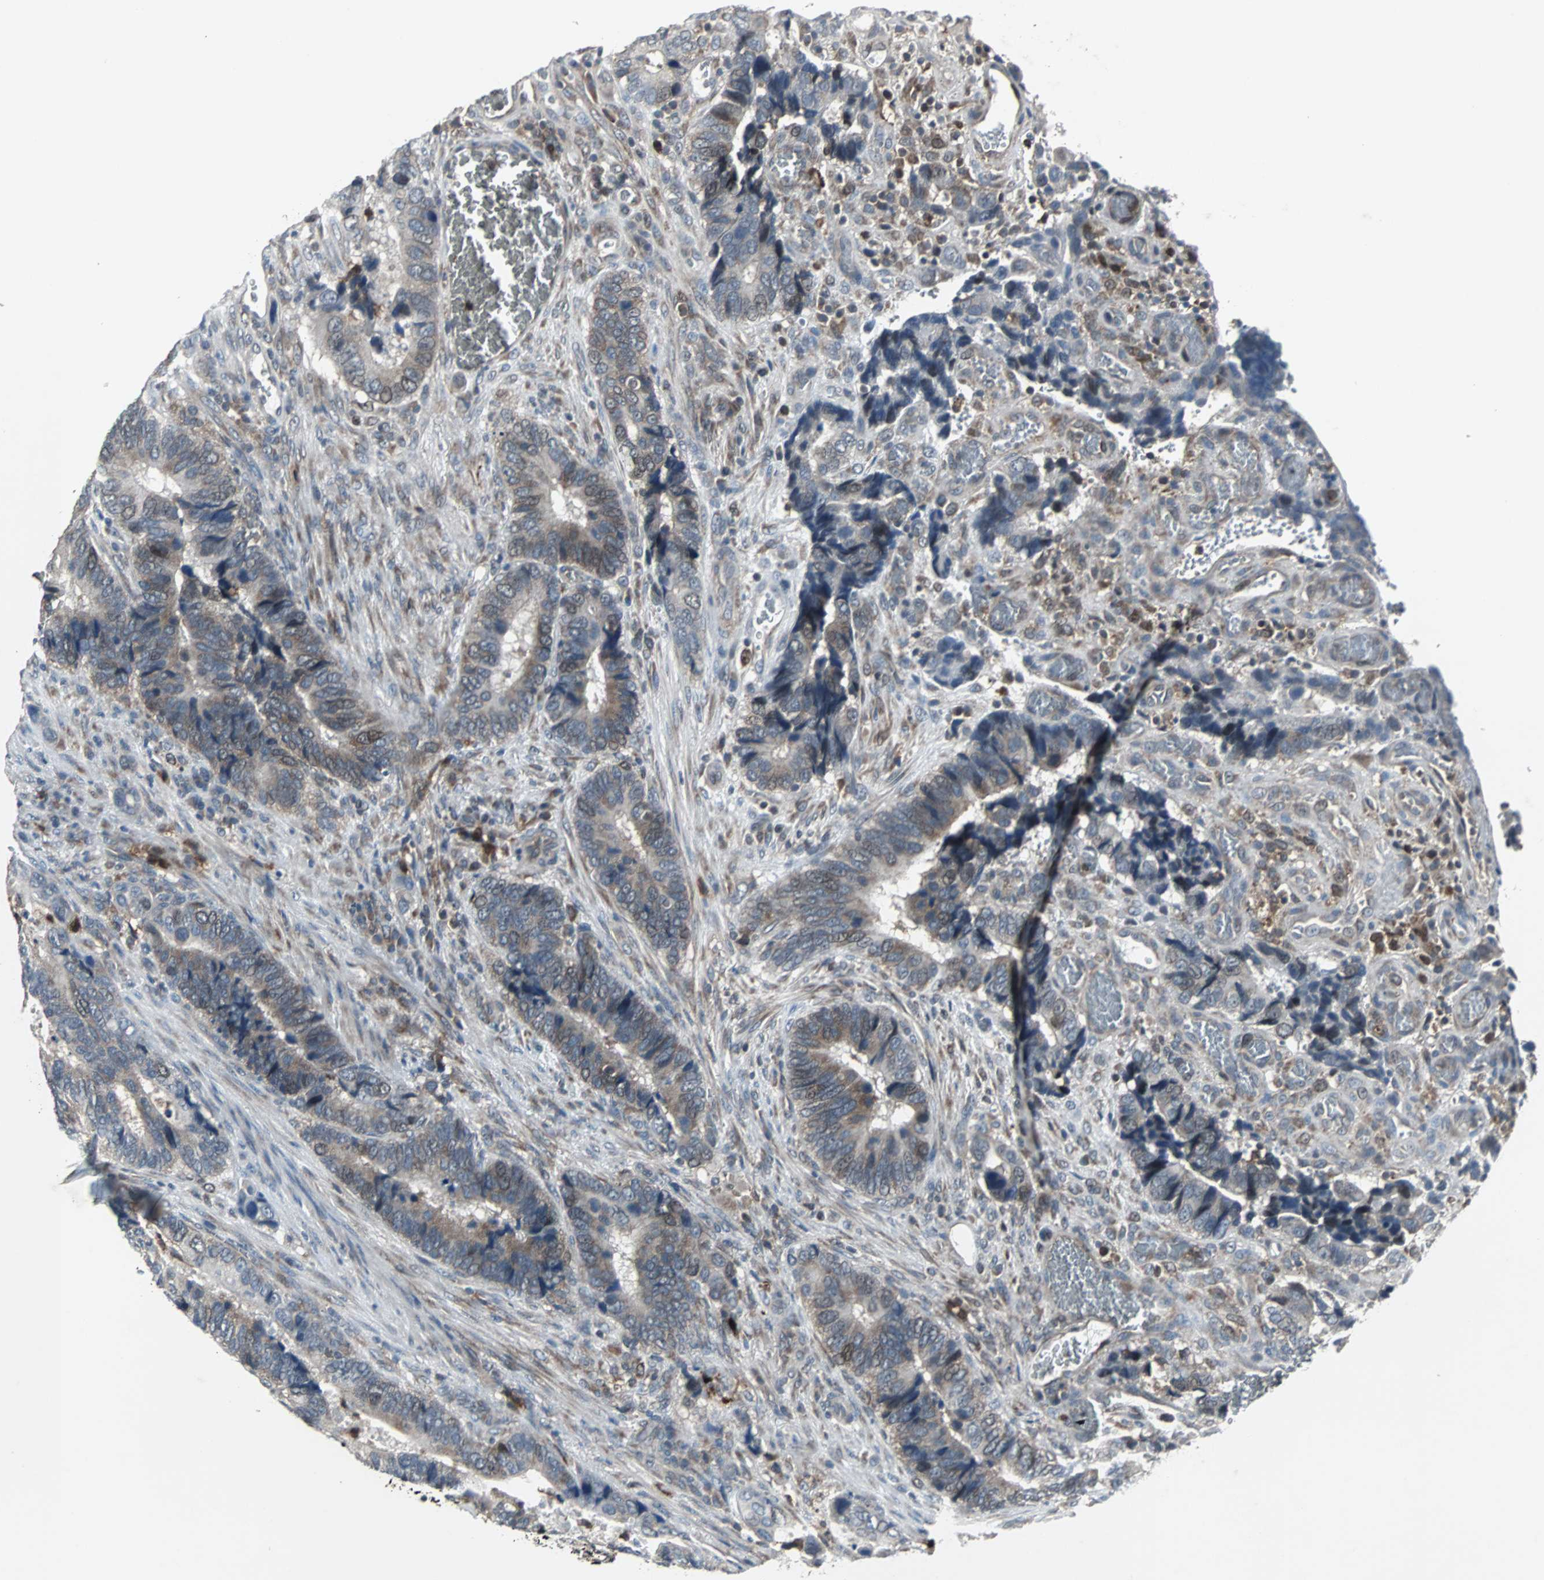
{"staining": {"intensity": "weak", "quantity": "25%-75%", "location": "cytoplasmic/membranous"}, "tissue": "colorectal cancer", "cell_type": "Tumor cells", "image_type": "cancer", "snomed": [{"axis": "morphology", "description": "Adenocarcinoma, NOS"}, {"axis": "topography", "description": "Colon"}], "caption": "Immunohistochemical staining of human colorectal cancer (adenocarcinoma) exhibits weak cytoplasmic/membranous protein staining in approximately 25%-75% of tumor cells. (Brightfield microscopy of DAB IHC at high magnification).", "gene": "SOS1", "patient": {"sex": "male", "age": 72}}